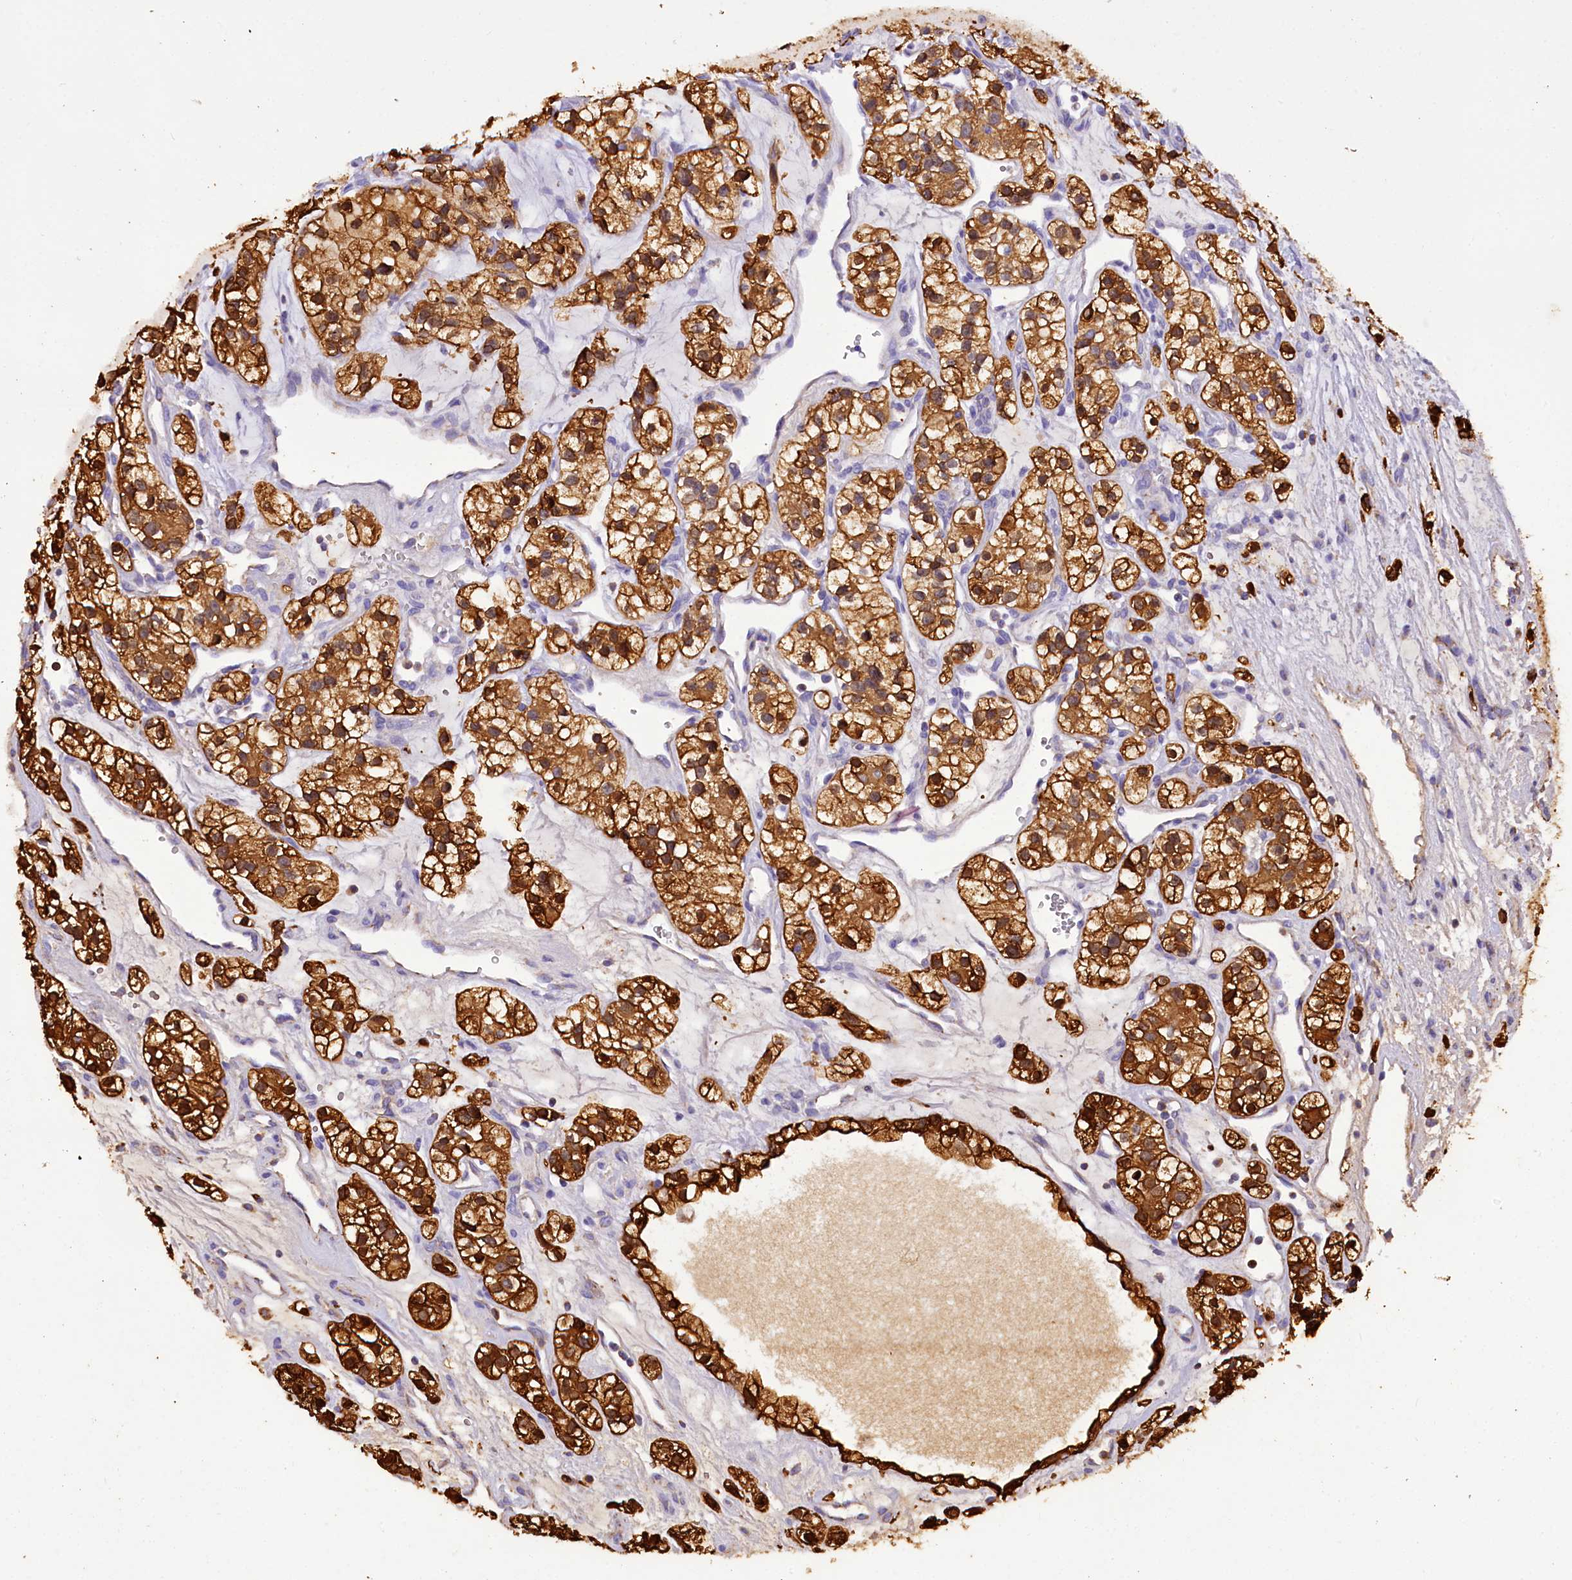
{"staining": {"intensity": "strong", "quantity": ">75%", "location": "cytoplasmic/membranous"}, "tissue": "renal cancer", "cell_type": "Tumor cells", "image_type": "cancer", "snomed": [{"axis": "morphology", "description": "Adenocarcinoma, NOS"}, {"axis": "topography", "description": "Kidney"}], "caption": "Immunohistochemistry (IHC) photomicrograph of human renal cancer (adenocarcinoma) stained for a protein (brown), which demonstrates high levels of strong cytoplasmic/membranous staining in about >75% of tumor cells.", "gene": "TASOR2", "patient": {"sex": "female", "age": 57}}